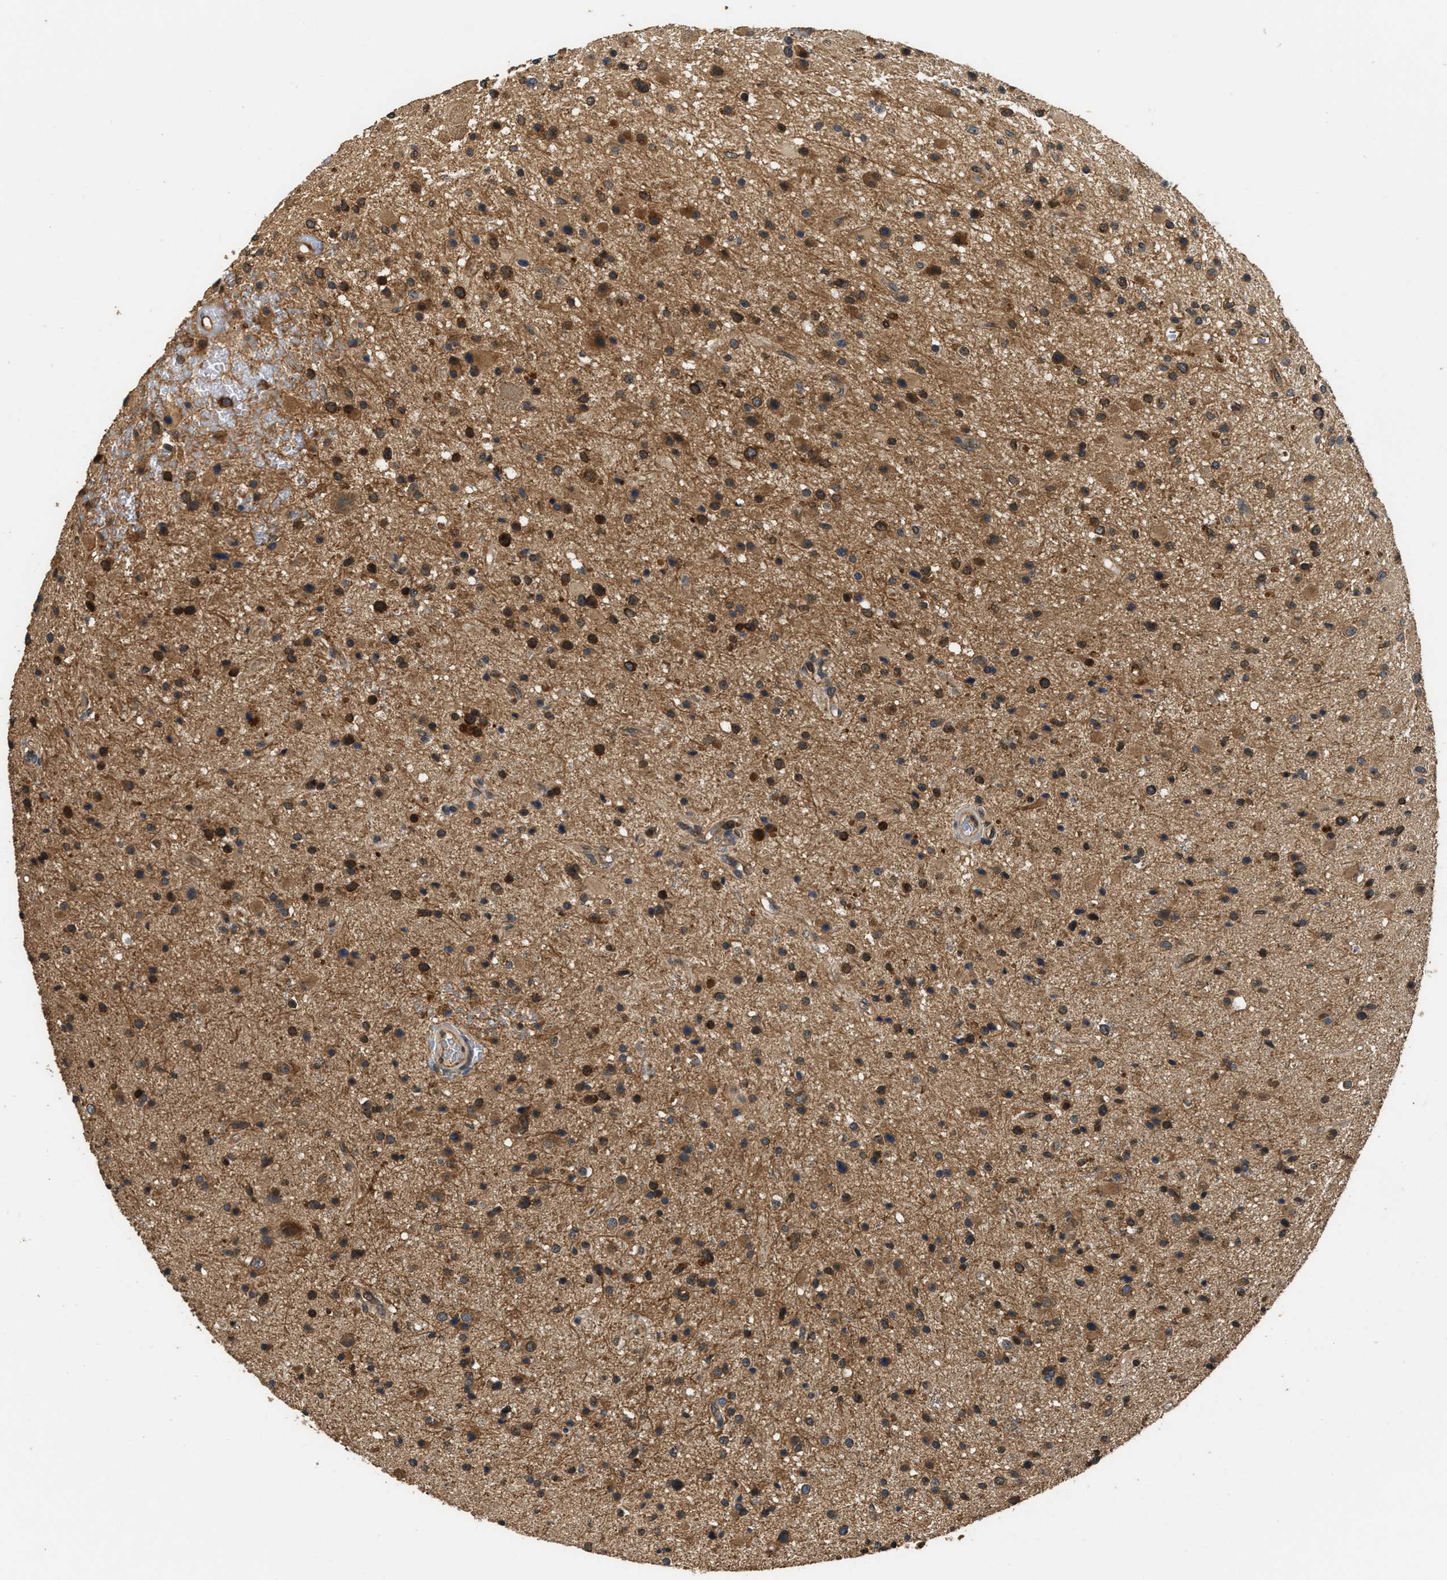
{"staining": {"intensity": "strong", "quantity": ">75%", "location": "cytoplasmic/membranous"}, "tissue": "glioma", "cell_type": "Tumor cells", "image_type": "cancer", "snomed": [{"axis": "morphology", "description": "Glioma, malignant, High grade"}, {"axis": "topography", "description": "Brain"}], "caption": "A micrograph of human high-grade glioma (malignant) stained for a protein displays strong cytoplasmic/membranous brown staining in tumor cells.", "gene": "DNAJC2", "patient": {"sex": "male", "age": 33}}